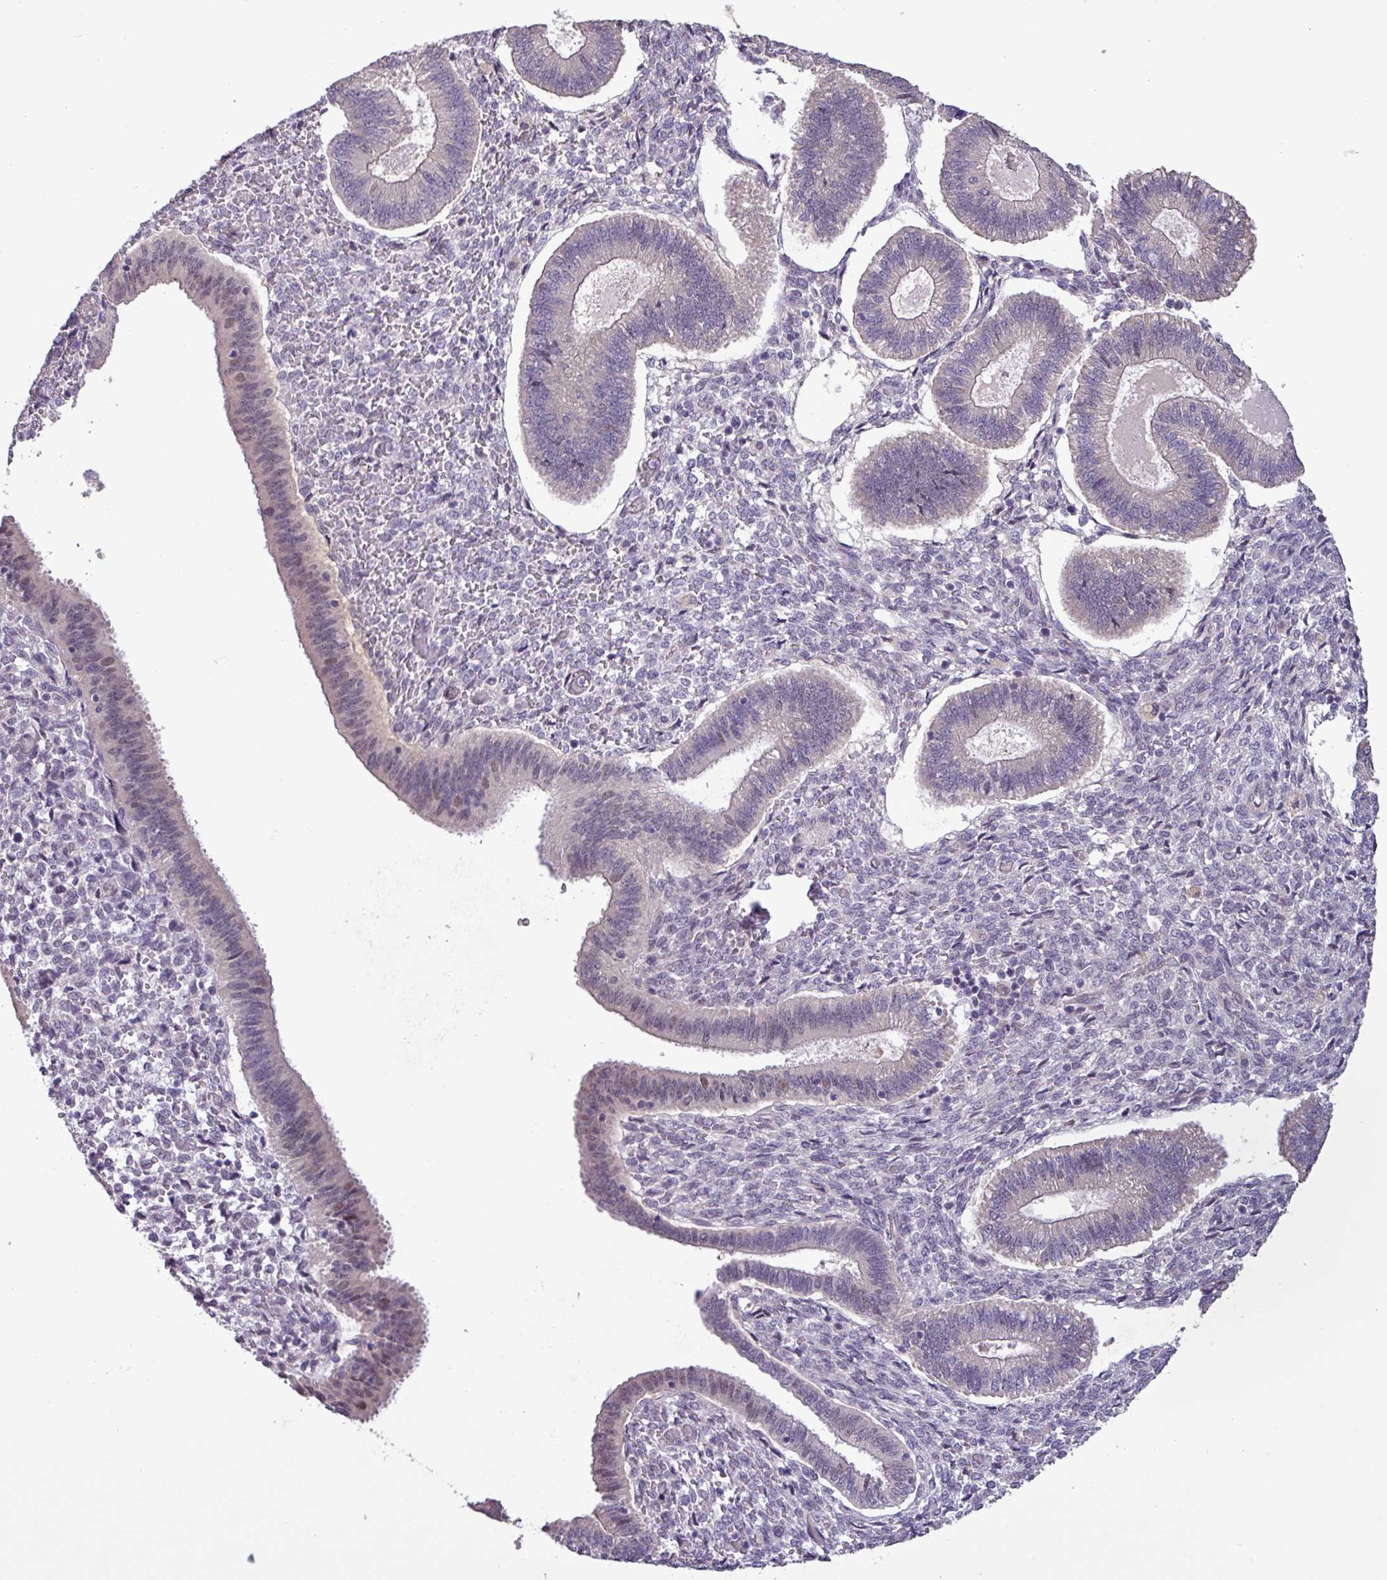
{"staining": {"intensity": "negative", "quantity": "none", "location": "none"}, "tissue": "endometrium", "cell_type": "Cells in endometrial stroma", "image_type": "normal", "snomed": [{"axis": "morphology", "description": "Normal tissue, NOS"}, {"axis": "topography", "description": "Endometrium"}], "caption": "A high-resolution micrograph shows immunohistochemistry staining of unremarkable endometrium, which reveals no significant expression in cells in endometrial stroma.", "gene": "RIPPLY1", "patient": {"sex": "female", "age": 25}}